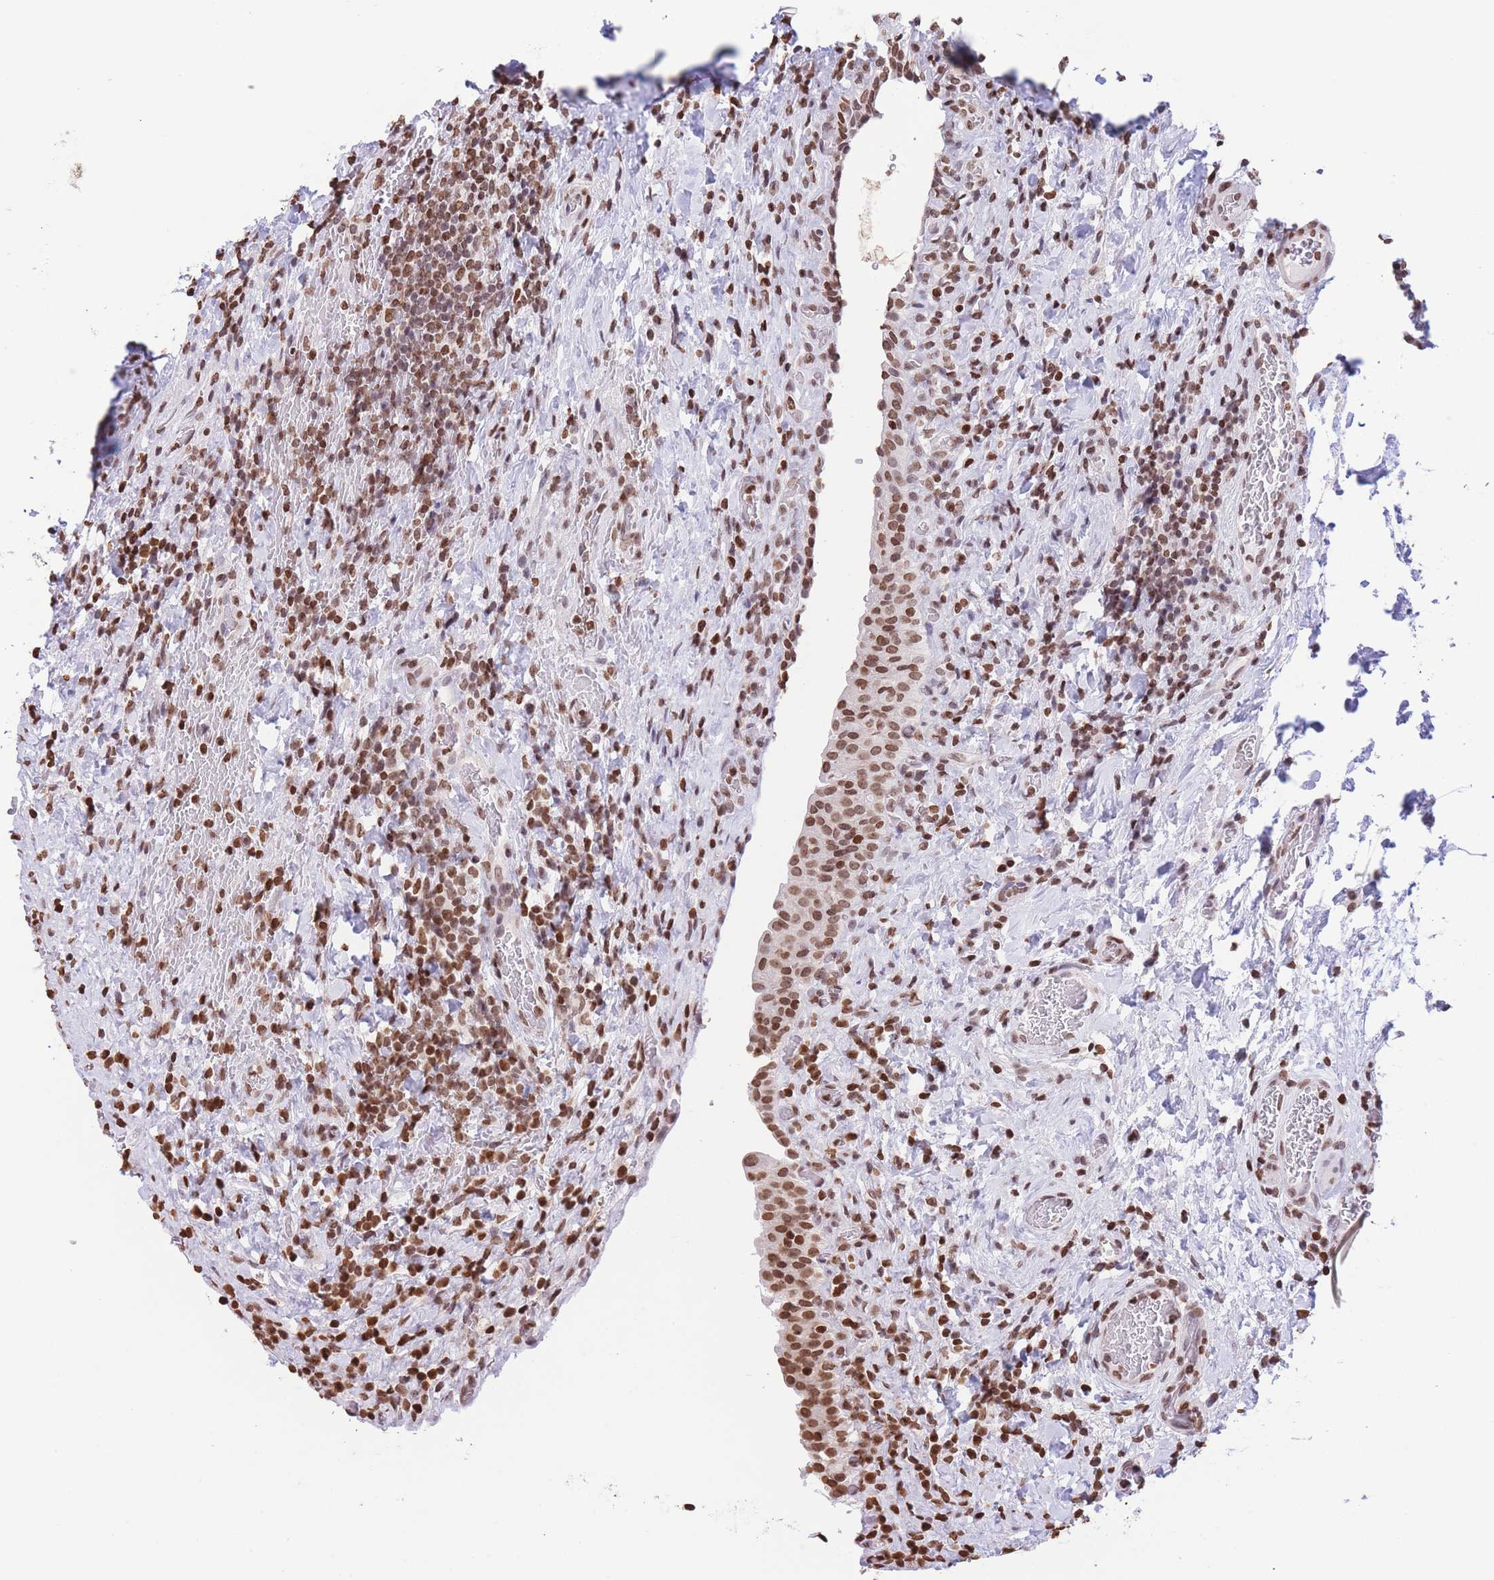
{"staining": {"intensity": "moderate", "quantity": ">75%", "location": "nuclear"}, "tissue": "urinary bladder", "cell_type": "Urothelial cells", "image_type": "normal", "snomed": [{"axis": "morphology", "description": "Normal tissue, NOS"}, {"axis": "morphology", "description": "Inflammation, NOS"}, {"axis": "topography", "description": "Urinary bladder"}], "caption": "IHC photomicrograph of unremarkable urinary bladder stained for a protein (brown), which reveals medium levels of moderate nuclear positivity in approximately >75% of urothelial cells.", "gene": "H2BC10", "patient": {"sex": "male", "age": 64}}